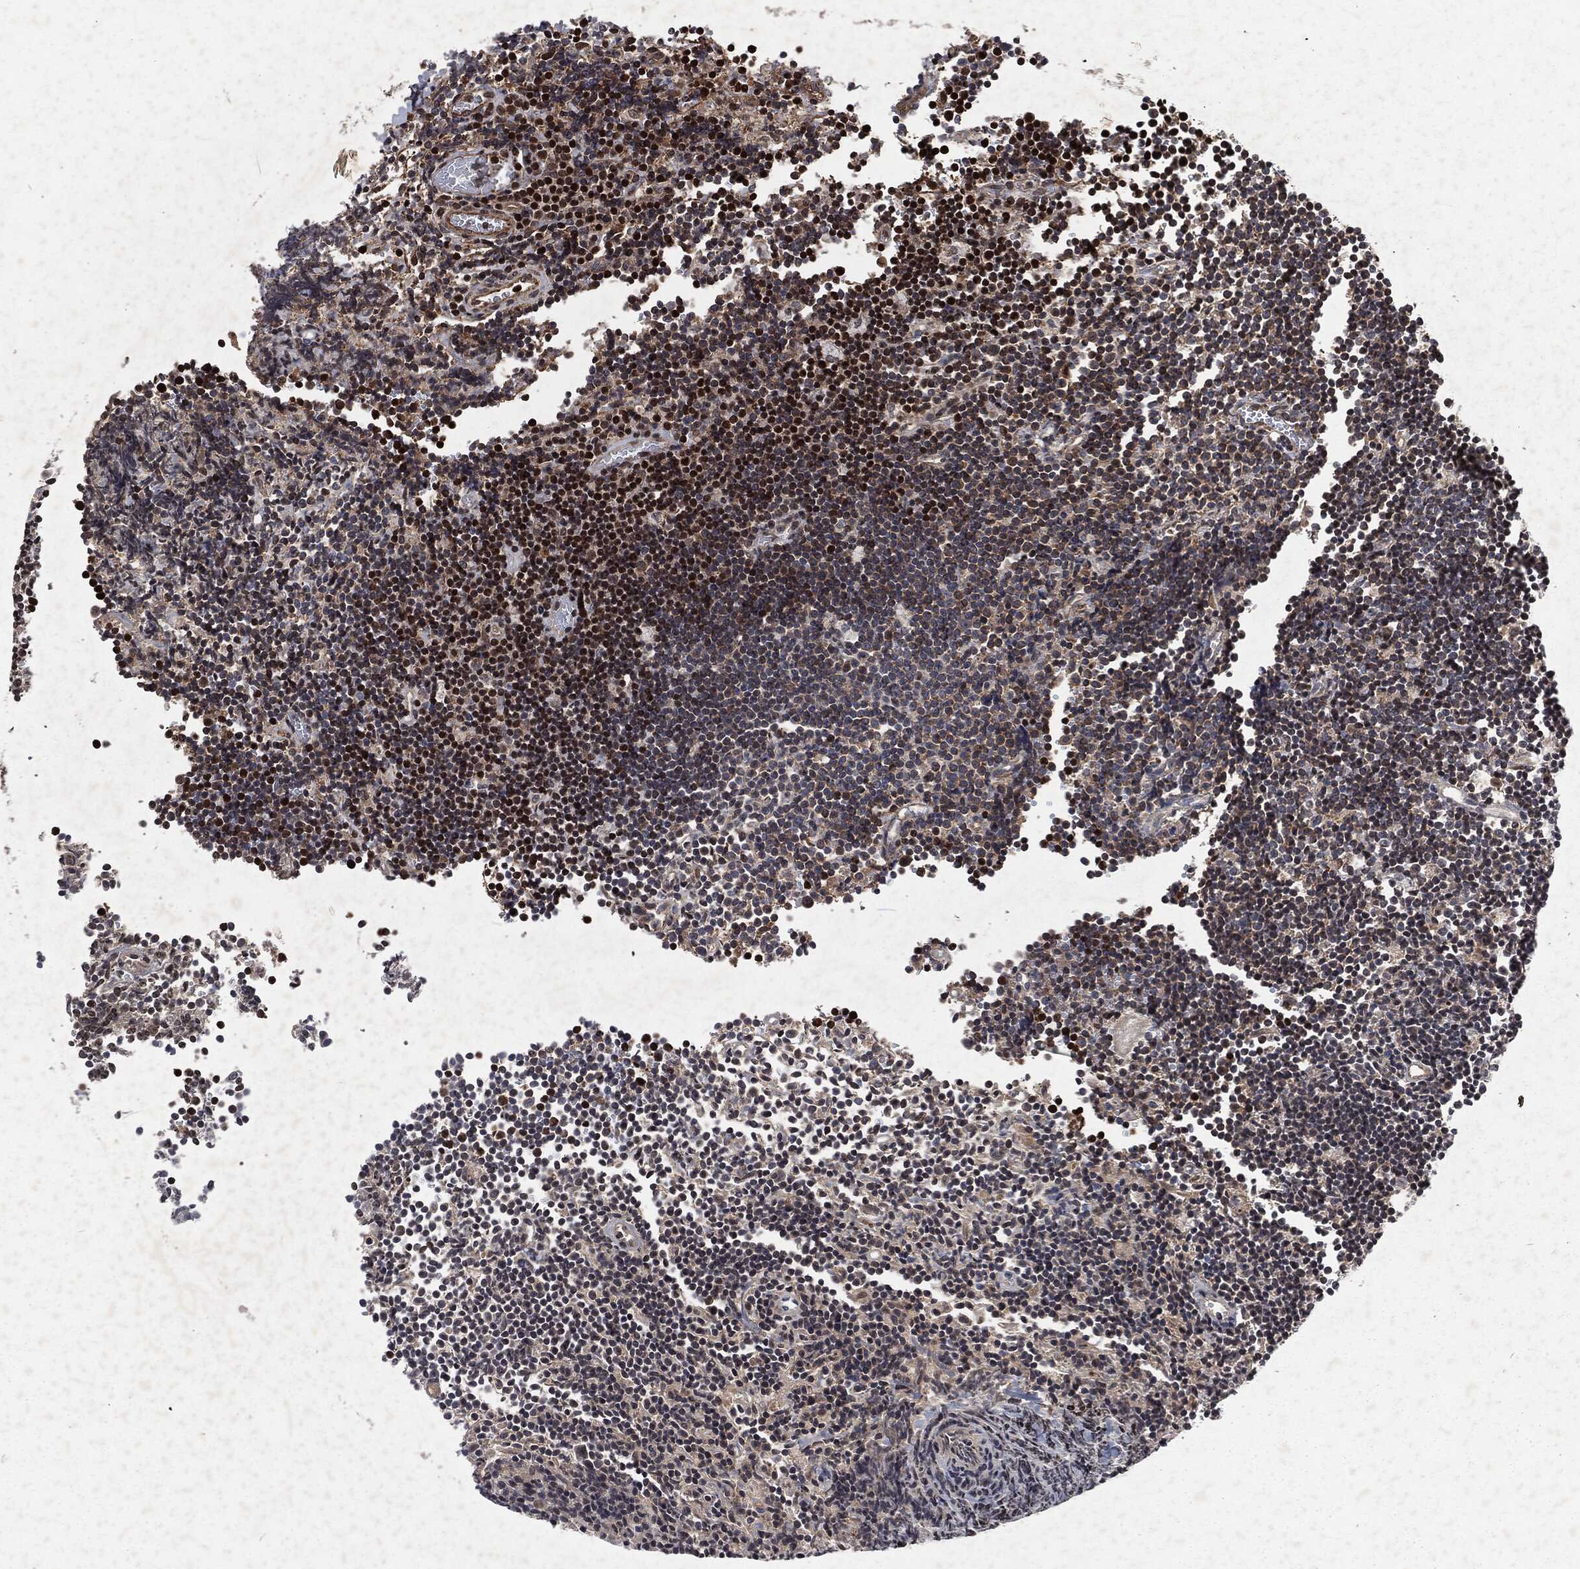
{"staining": {"intensity": "strong", "quantity": "<25%", "location": "nuclear"}, "tissue": "lymphoma", "cell_type": "Tumor cells", "image_type": "cancer", "snomed": [{"axis": "morphology", "description": "Malignant lymphoma, non-Hodgkin's type, Low grade"}, {"axis": "topography", "description": "Brain"}], "caption": "A high-resolution photomicrograph shows IHC staining of low-grade malignant lymphoma, non-Hodgkin's type, which reveals strong nuclear staining in approximately <25% of tumor cells.", "gene": "SNAI1", "patient": {"sex": "female", "age": 66}}